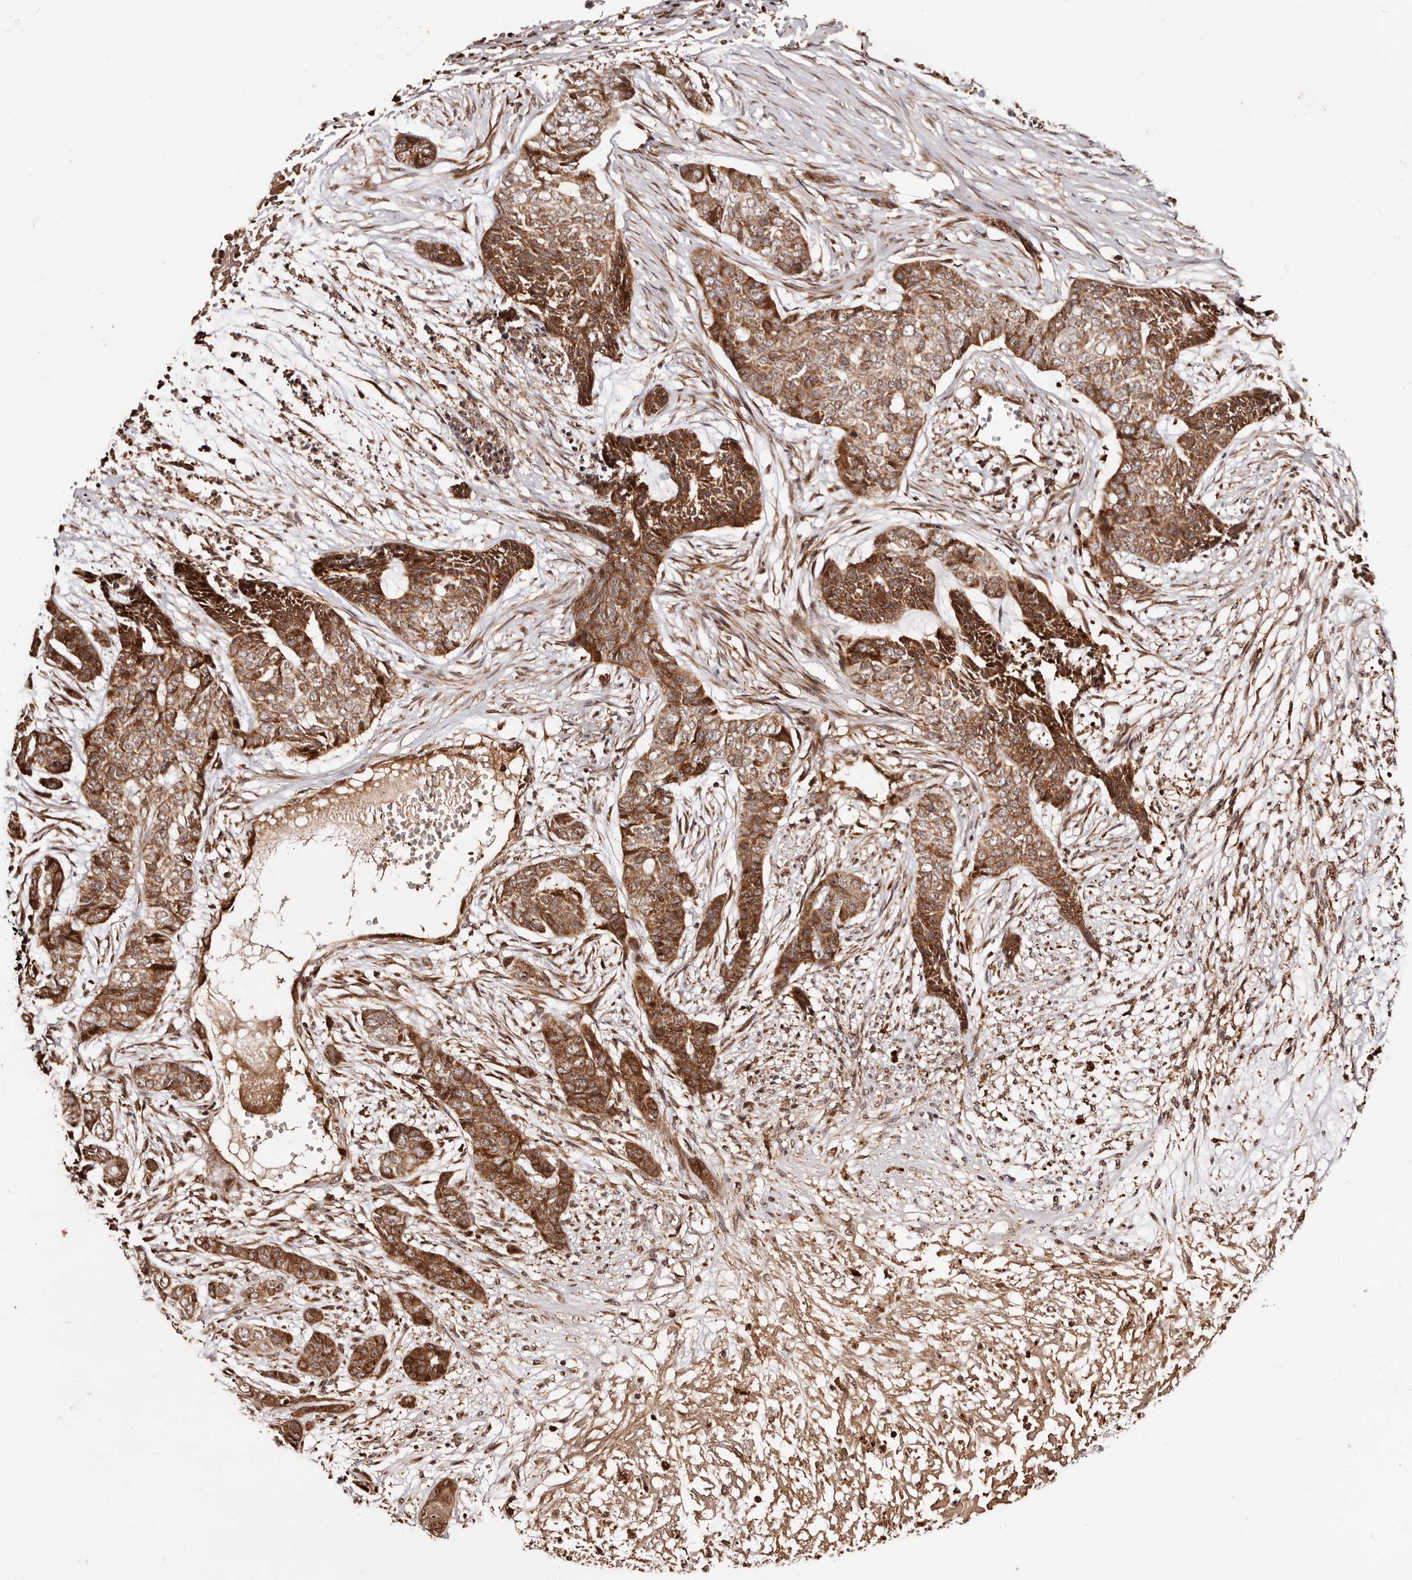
{"staining": {"intensity": "strong", "quantity": ">75%", "location": "cytoplasmic/membranous"}, "tissue": "skin cancer", "cell_type": "Tumor cells", "image_type": "cancer", "snomed": [{"axis": "morphology", "description": "Basal cell carcinoma"}, {"axis": "topography", "description": "Skin"}], "caption": "Basal cell carcinoma (skin) tissue shows strong cytoplasmic/membranous staining in approximately >75% of tumor cells The staining was performed using DAB, with brown indicating positive protein expression. Nuclei are stained blue with hematoxylin.", "gene": "PTPN22", "patient": {"sex": "female", "age": 64}}